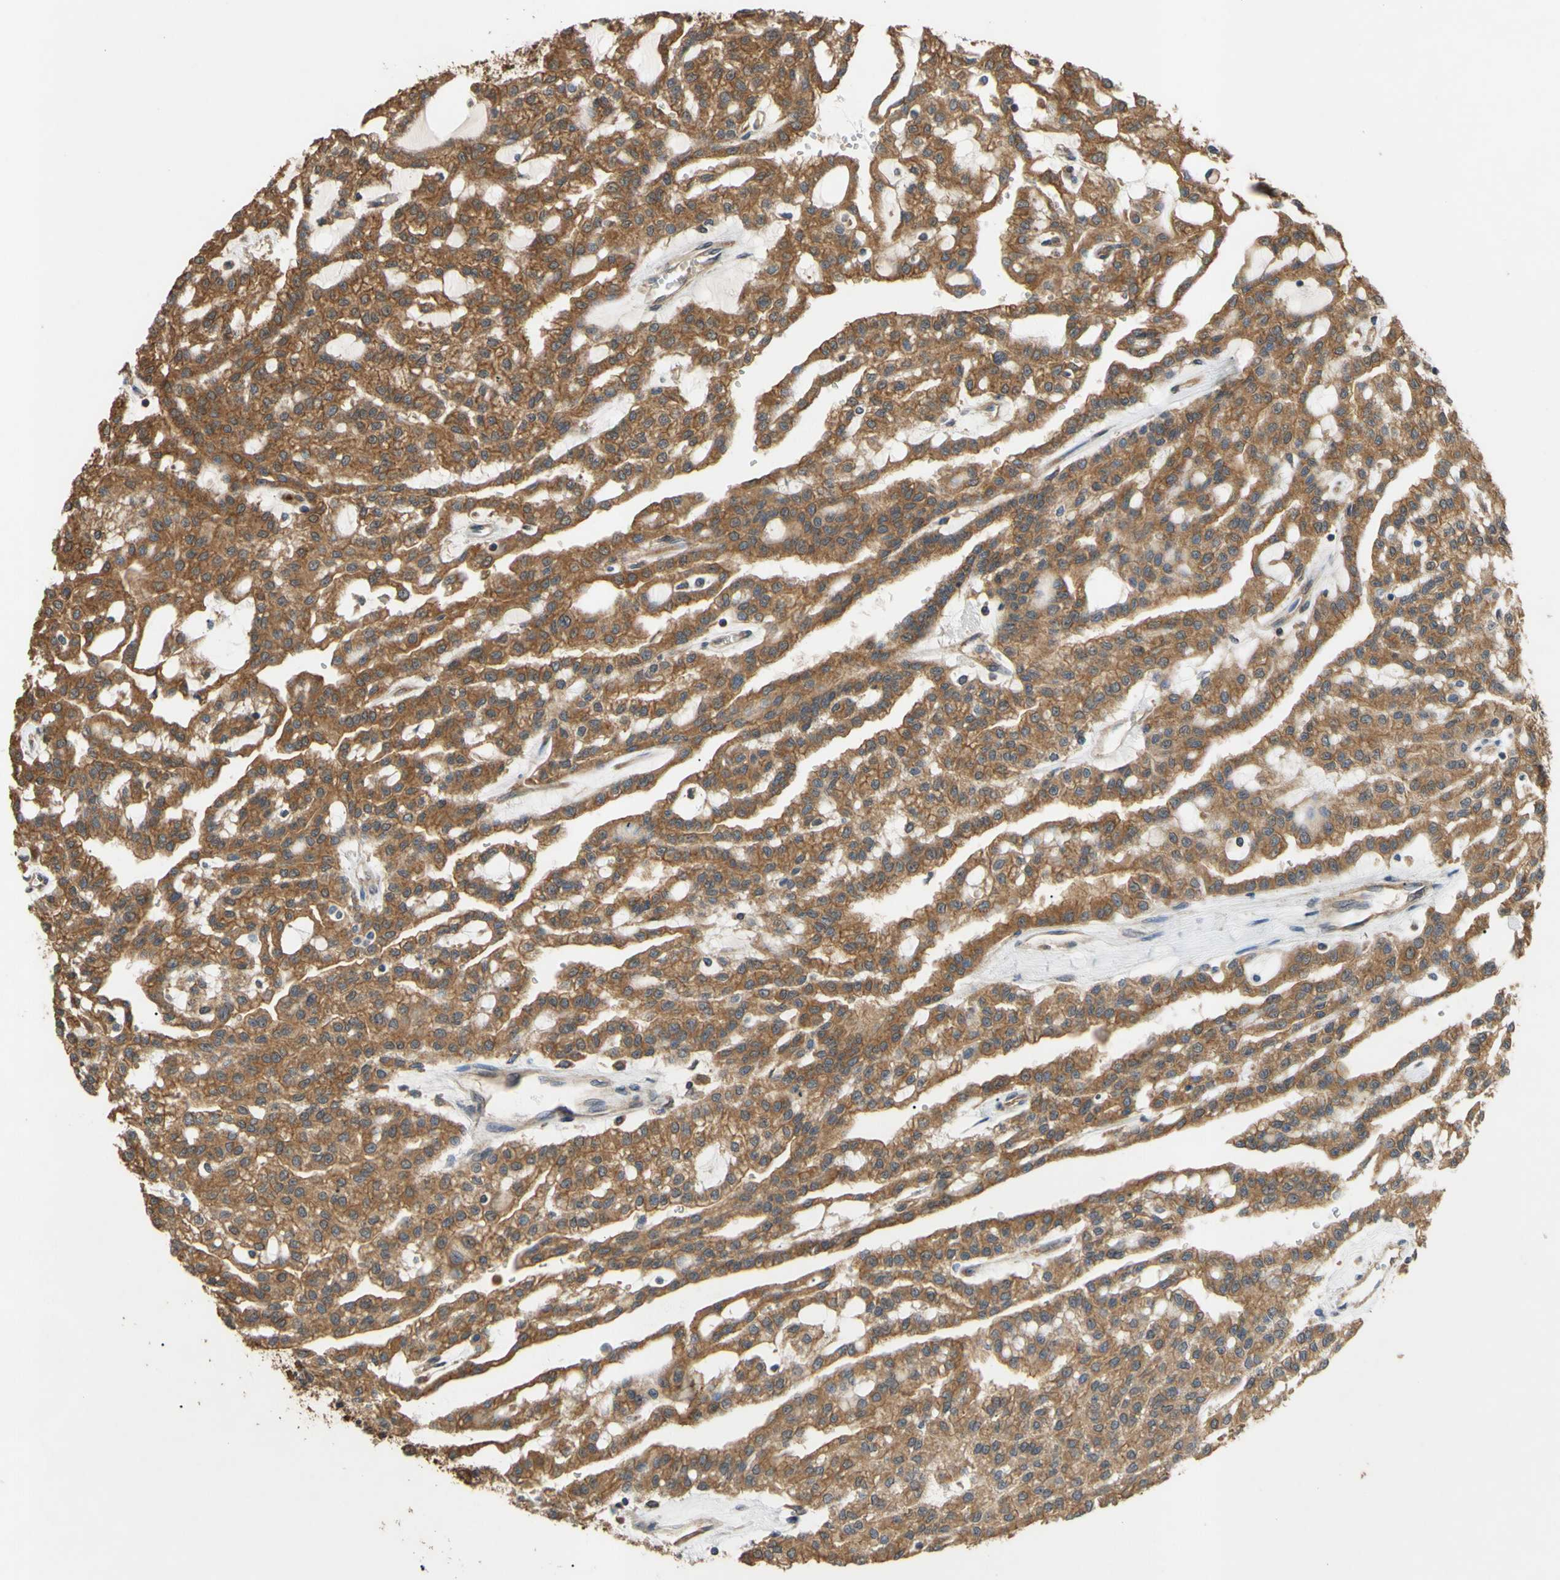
{"staining": {"intensity": "strong", "quantity": ">75%", "location": "cytoplasmic/membranous"}, "tissue": "renal cancer", "cell_type": "Tumor cells", "image_type": "cancer", "snomed": [{"axis": "morphology", "description": "Adenocarcinoma, NOS"}, {"axis": "topography", "description": "Kidney"}], "caption": "Brown immunohistochemical staining in adenocarcinoma (renal) reveals strong cytoplasmic/membranous positivity in about >75% of tumor cells.", "gene": "CTTN", "patient": {"sex": "male", "age": 63}}